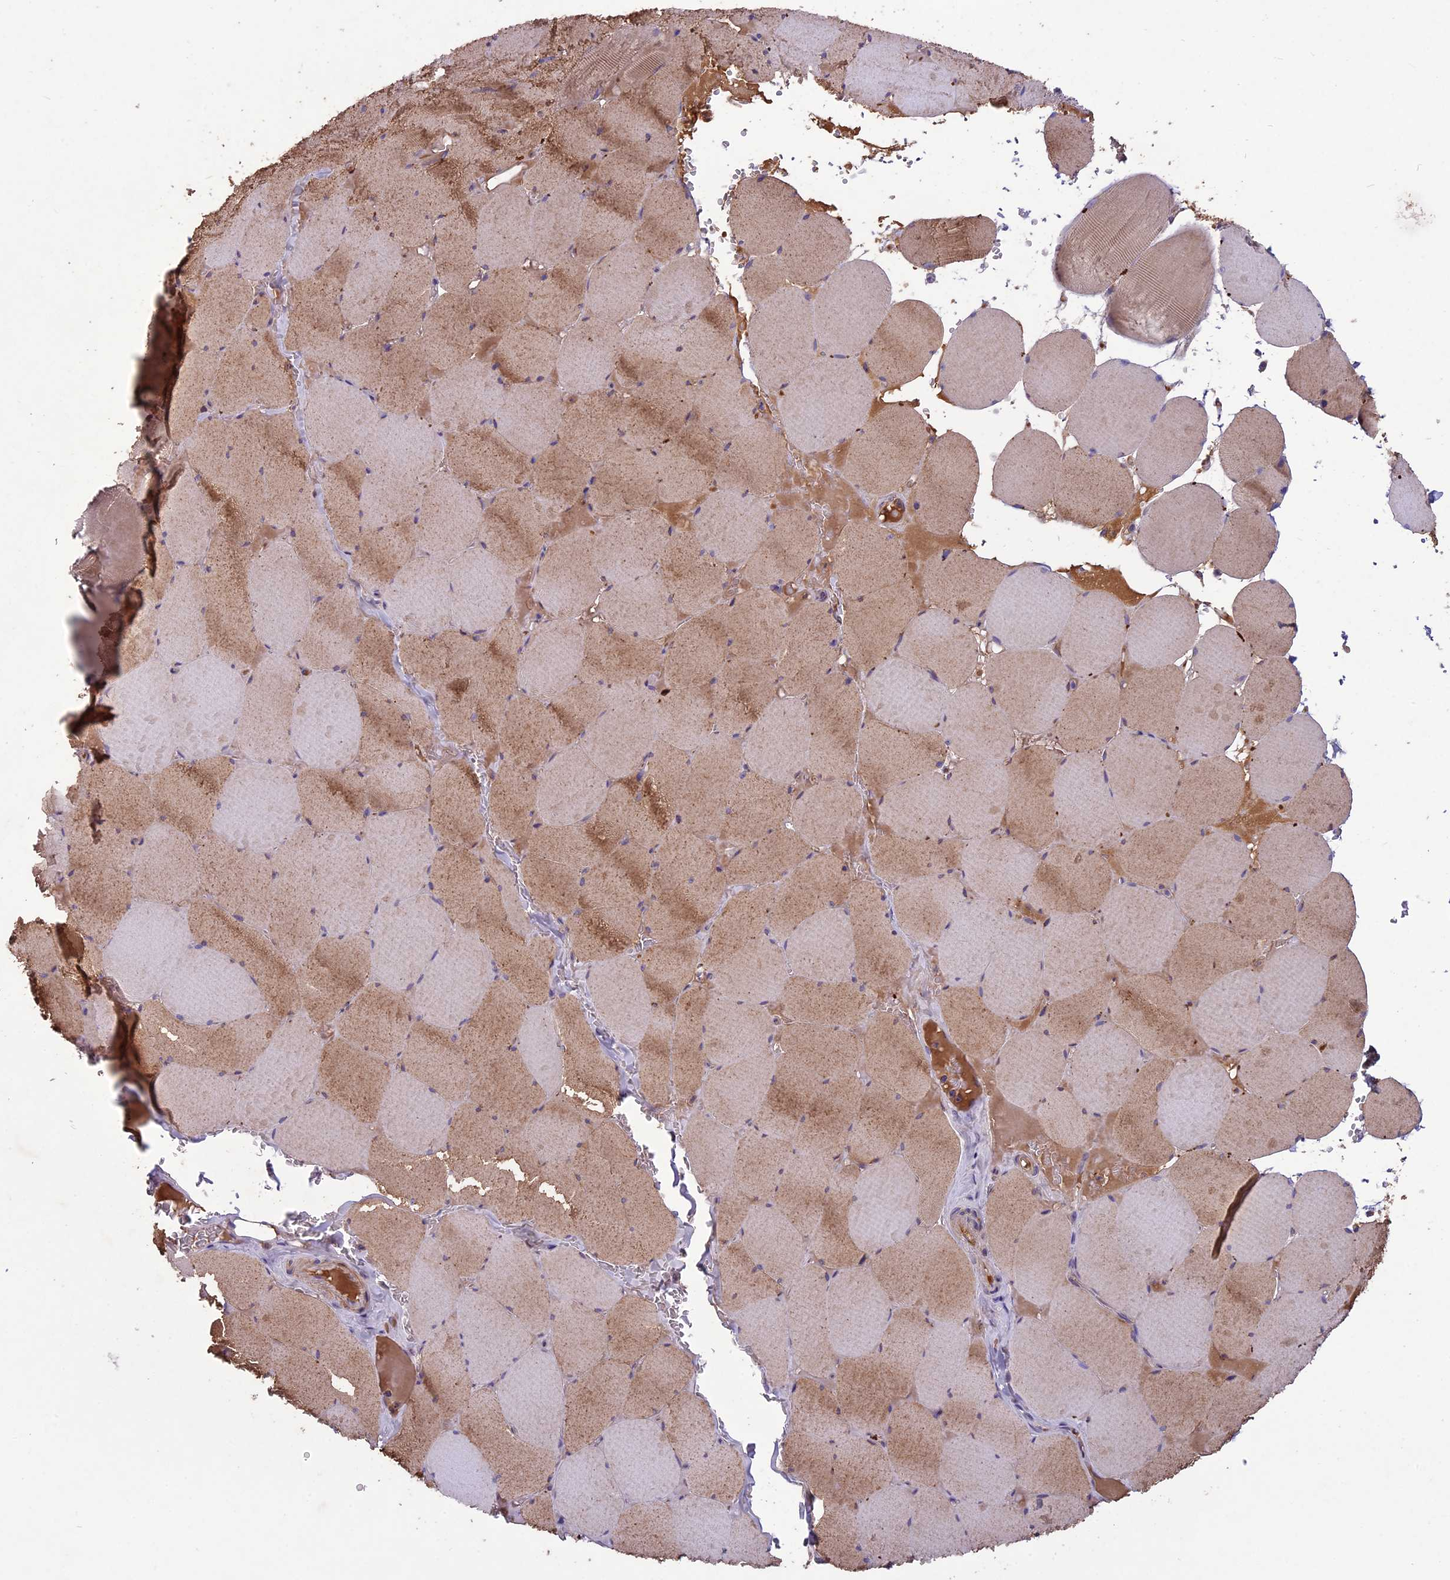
{"staining": {"intensity": "moderate", "quantity": "25%-75%", "location": "cytoplasmic/membranous"}, "tissue": "skeletal muscle", "cell_type": "Myocytes", "image_type": "normal", "snomed": [{"axis": "morphology", "description": "Normal tissue, NOS"}, {"axis": "topography", "description": "Skeletal muscle"}, {"axis": "topography", "description": "Head-Neck"}], "caption": "Skeletal muscle stained with immunohistochemistry (IHC) displays moderate cytoplasmic/membranous positivity in approximately 25%-75% of myocytes. (DAB (3,3'-diaminobenzidine) IHC, brown staining for protein, blue staining for nuclei).", "gene": "ADO", "patient": {"sex": "male", "age": 66}}